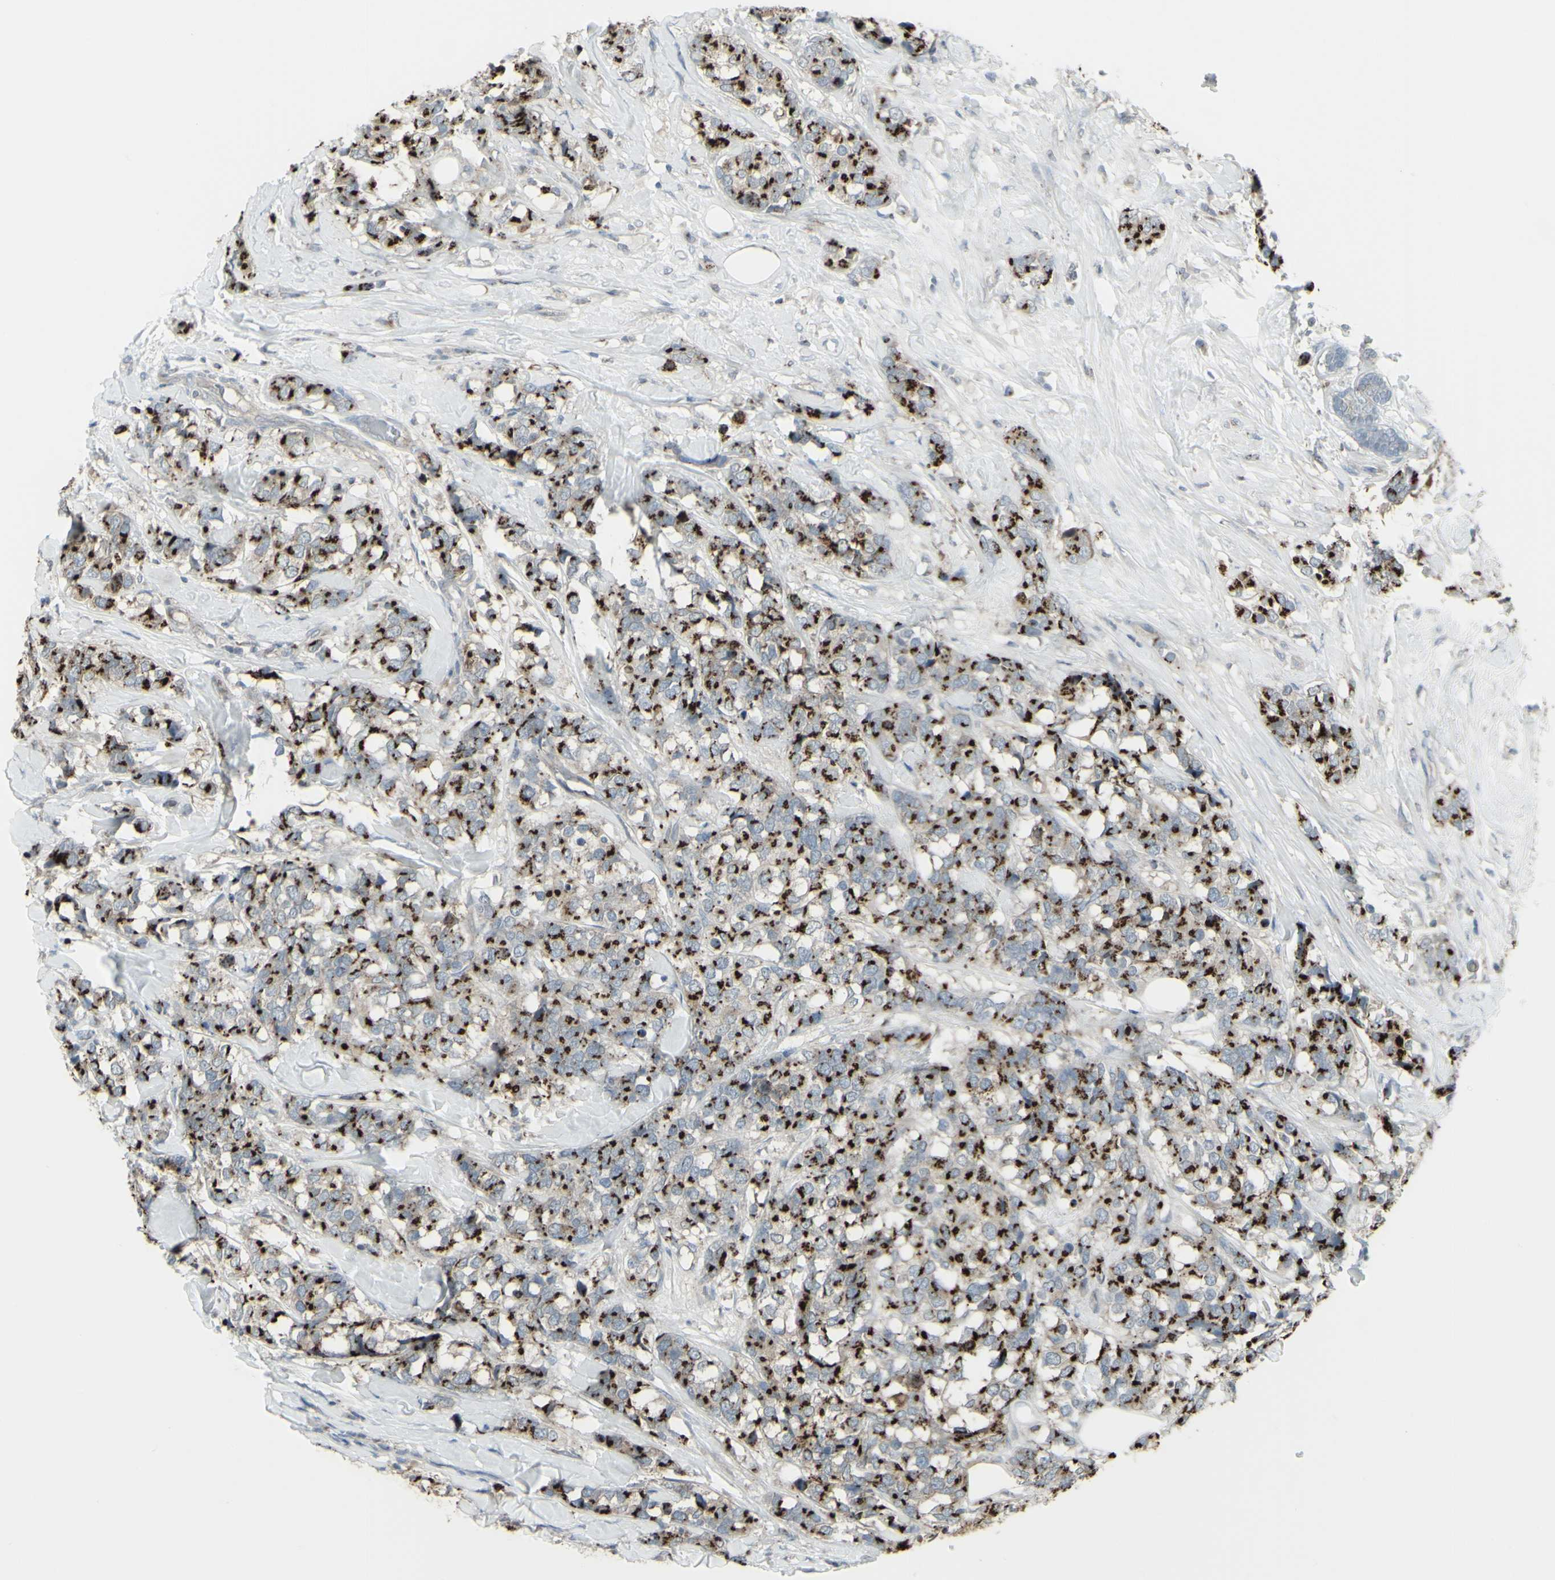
{"staining": {"intensity": "strong", "quantity": "25%-75%", "location": "cytoplasmic/membranous"}, "tissue": "breast cancer", "cell_type": "Tumor cells", "image_type": "cancer", "snomed": [{"axis": "morphology", "description": "Lobular carcinoma"}, {"axis": "topography", "description": "Breast"}], "caption": "Immunohistochemistry image of neoplastic tissue: human lobular carcinoma (breast) stained using IHC shows high levels of strong protein expression localized specifically in the cytoplasmic/membranous of tumor cells, appearing as a cytoplasmic/membranous brown color.", "gene": "GALNT6", "patient": {"sex": "female", "age": 59}}